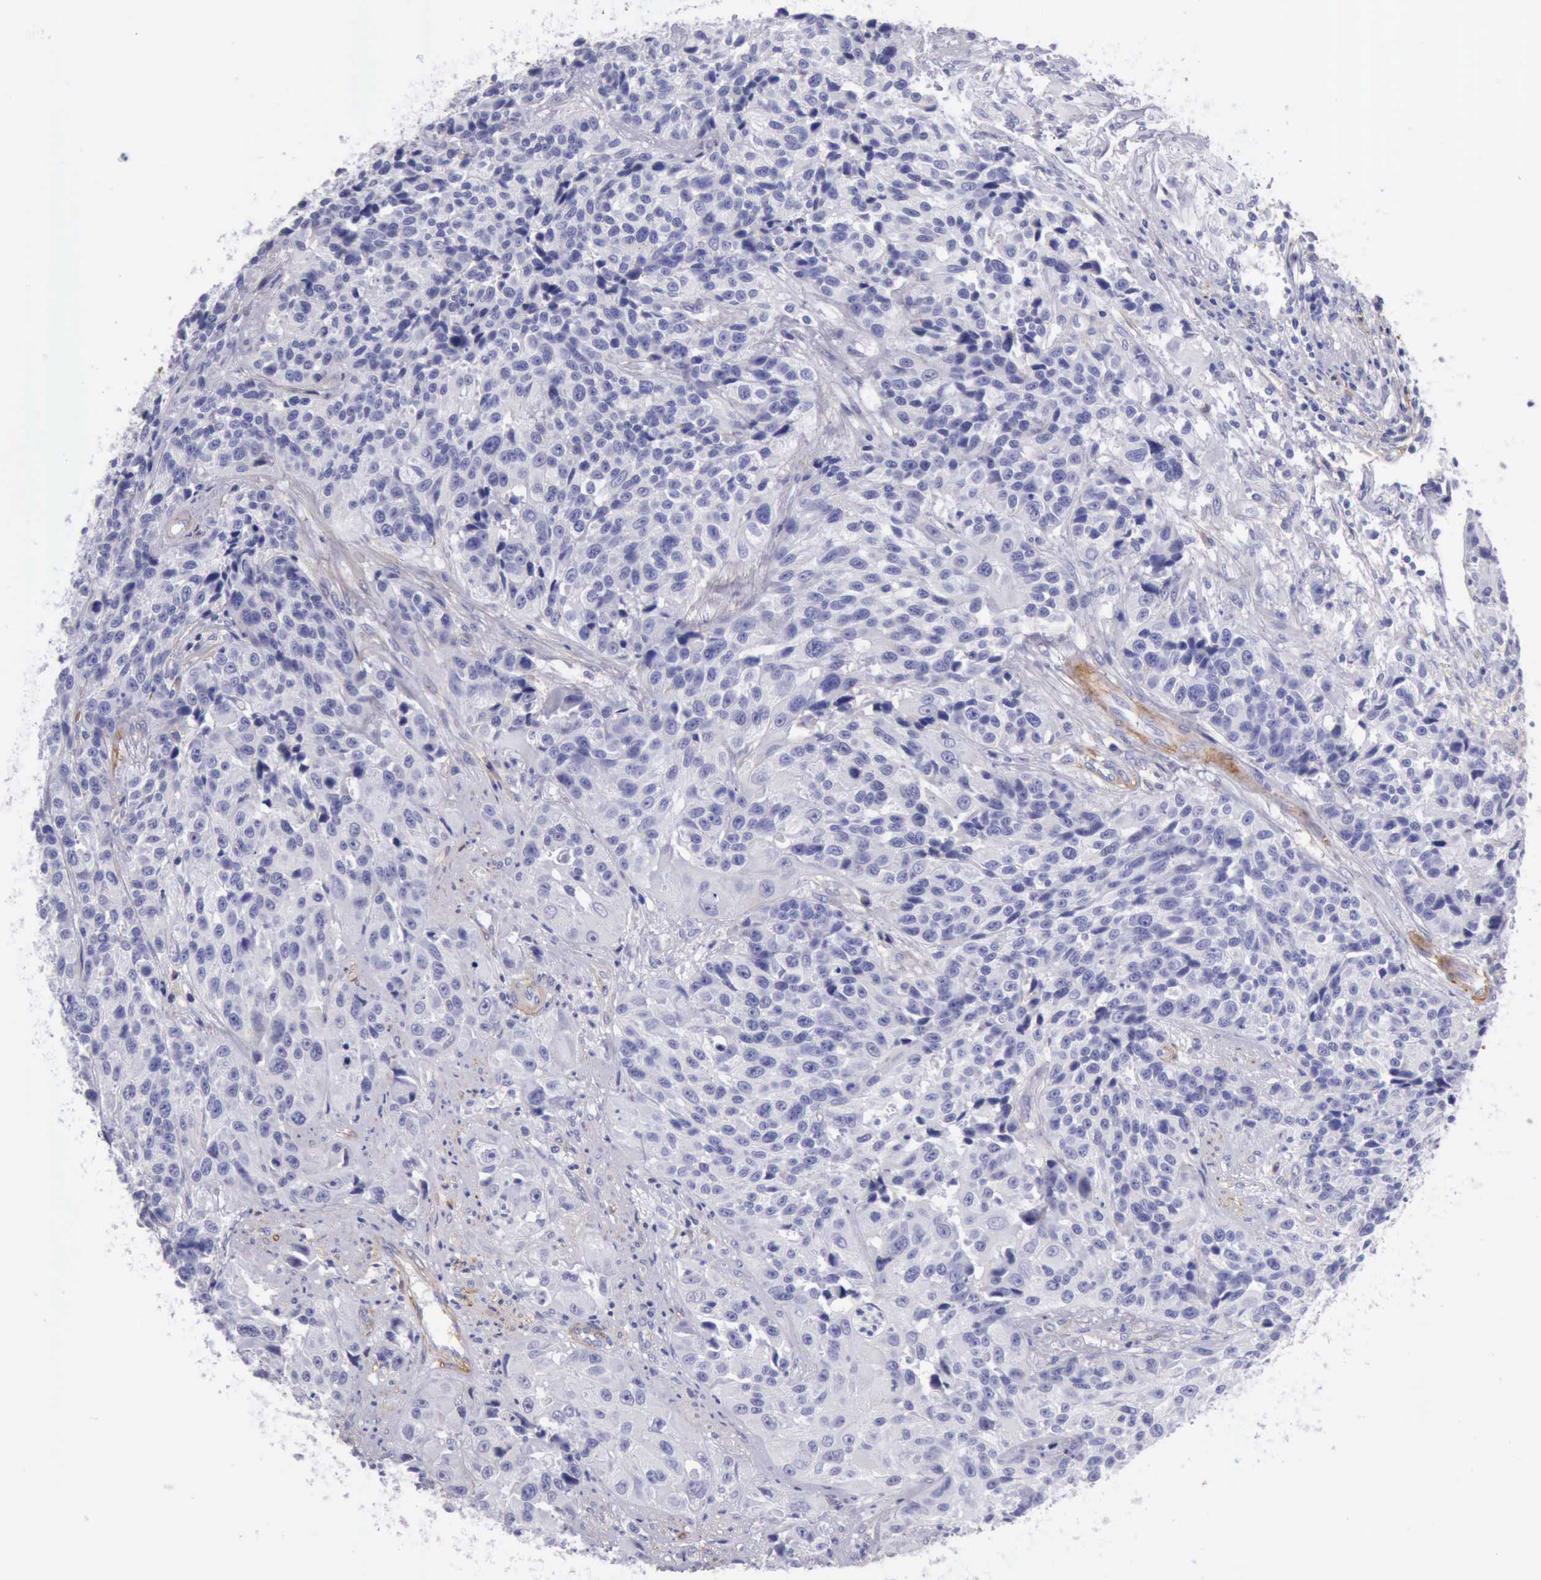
{"staining": {"intensity": "negative", "quantity": "none", "location": "none"}, "tissue": "urothelial cancer", "cell_type": "Tumor cells", "image_type": "cancer", "snomed": [{"axis": "morphology", "description": "Urothelial carcinoma, High grade"}, {"axis": "topography", "description": "Urinary bladder"}], "caption": "This is an IHC image of urothelial carcinoma (high-grade). There is no positivity in tumor cells.", "gene": "AOC3", "patient": {"sex": "female", "age": 81}}